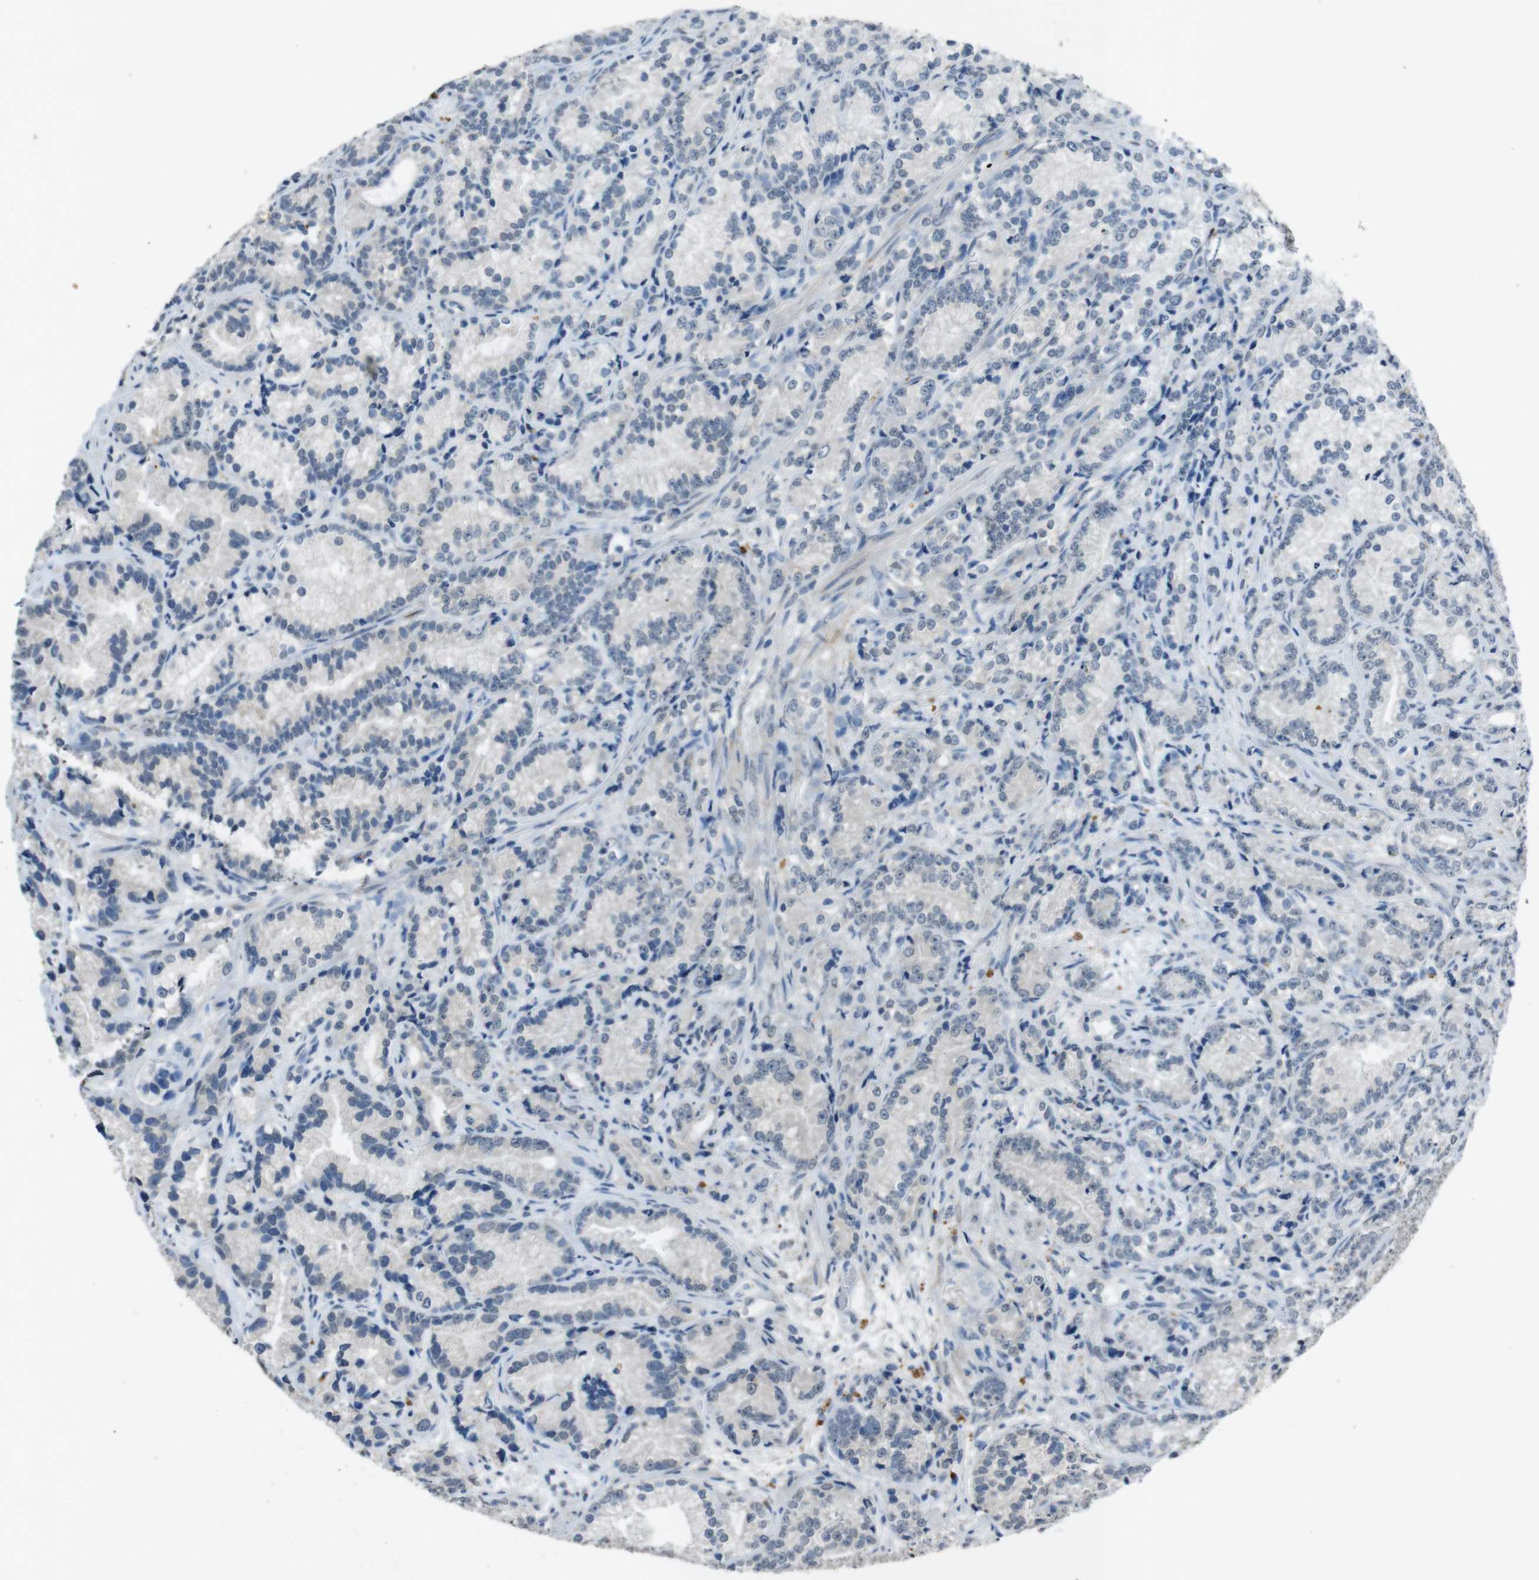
{"staining": {"intensity": "negative", "quantity": "none", "location": "none"}, "tissue": "prostate cancer", "cell_type": "Tumor cells", "image_type": "cancer", "snomed": [{"axis": "morphology", "description": "Adenocarcinoma, Low grade"}, {"axis": "topography", "description": "Prostate"}], "caption": "This is an immunohistochemistry (IHC) histopathology image of human prostate cancer (low-grade adenocarcinoma). There is no staining in tumor cells.", "gene": "STBD1", "patient": {"sex": "male", "age": 89}}